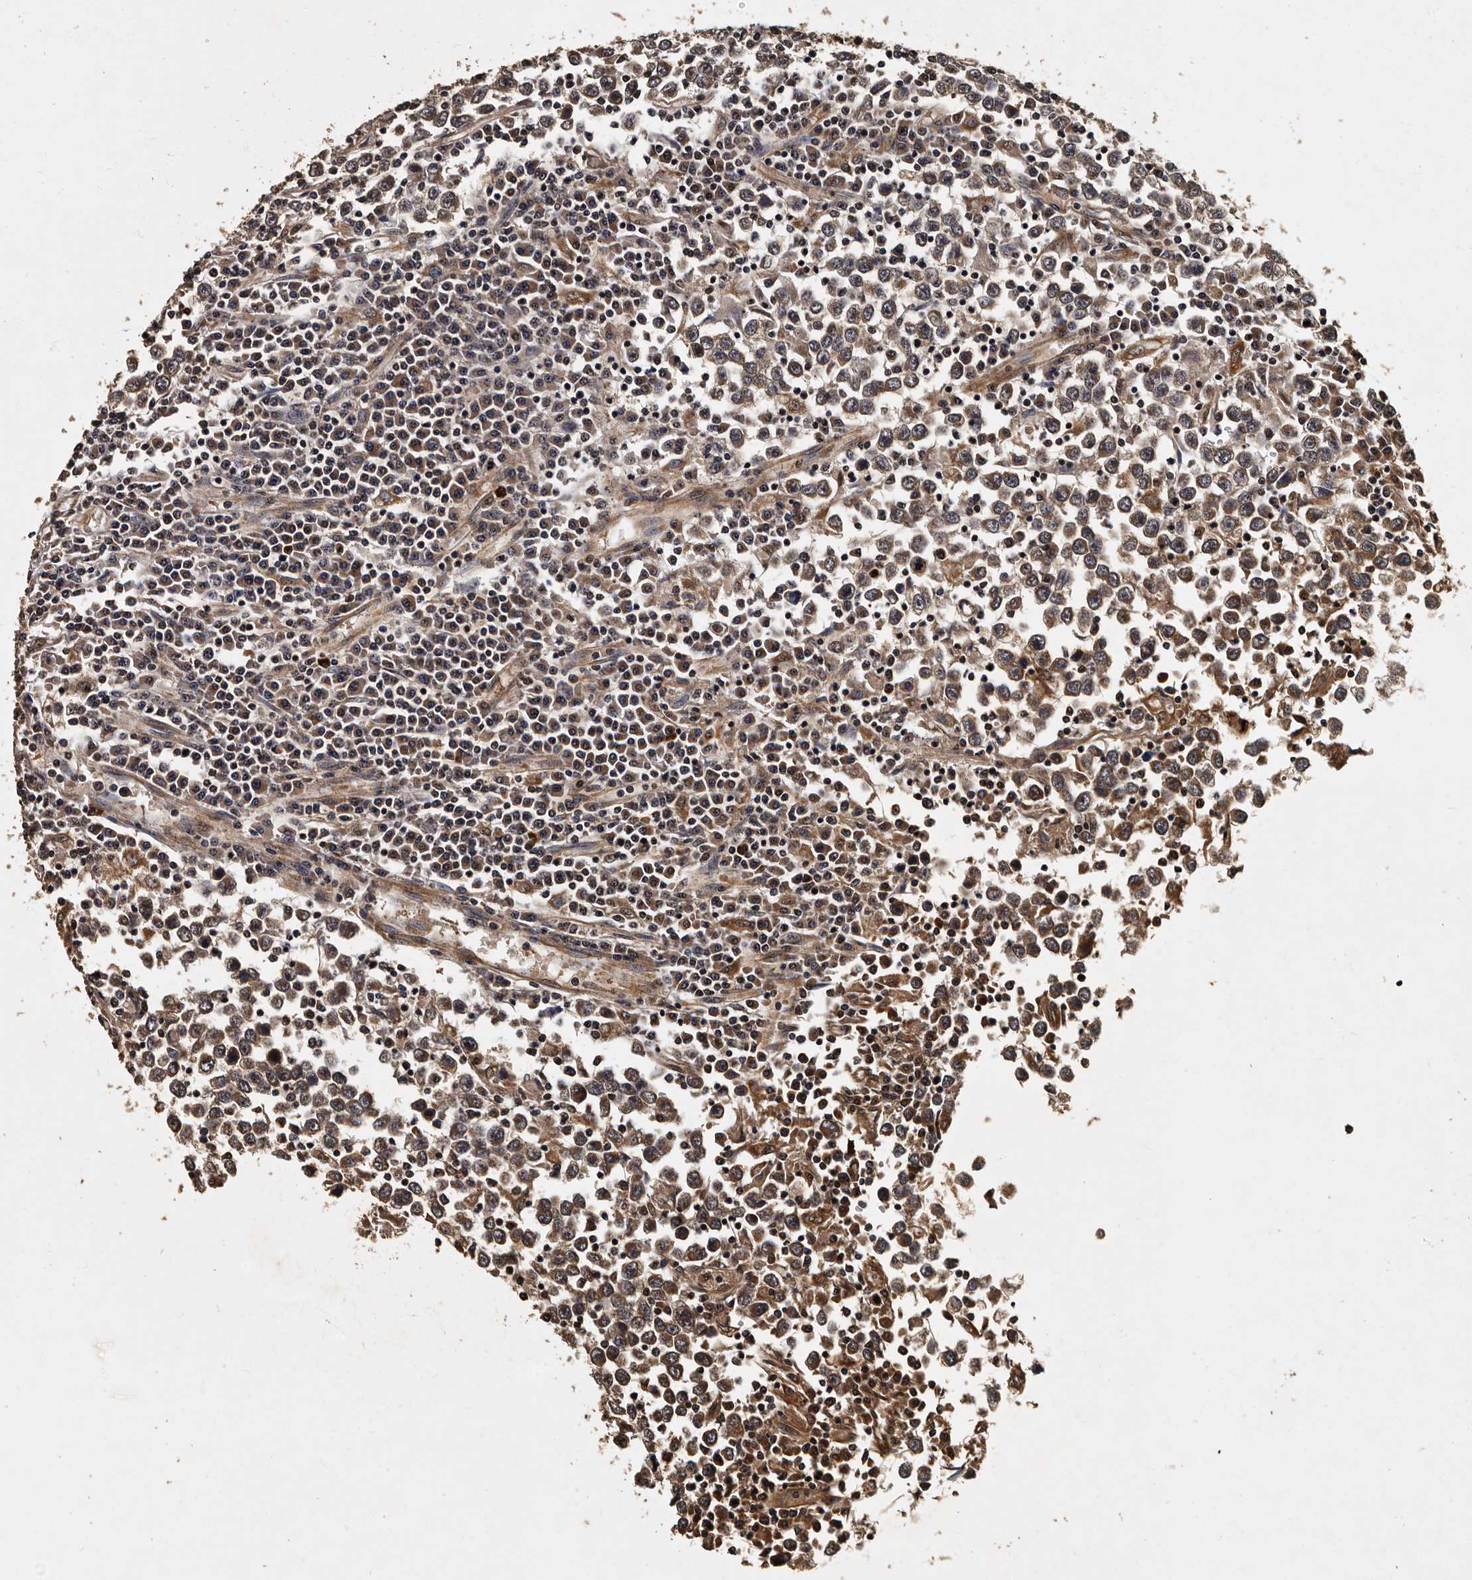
{"staining": {"intensity": "moderate", "quantity": ">75%", "location": "cytoplasmic/membranous"}, "tissue": "testis cancer", "cell_type": "Tumor cells", "image_type": "cancer", "snomed": [{"axis": "morphology", "description": "Seminoma, NOS"}, {"axis": "topography", "description": "Testis"}], "caption": "Immunohistochemical staining of seminoma (testis) shows medium levels of moderate cytoplasmic/membranous expression in about >75% of tumor cells.", "gene": "CPNE3", "patient": {"sex": "male", "age": 65}}